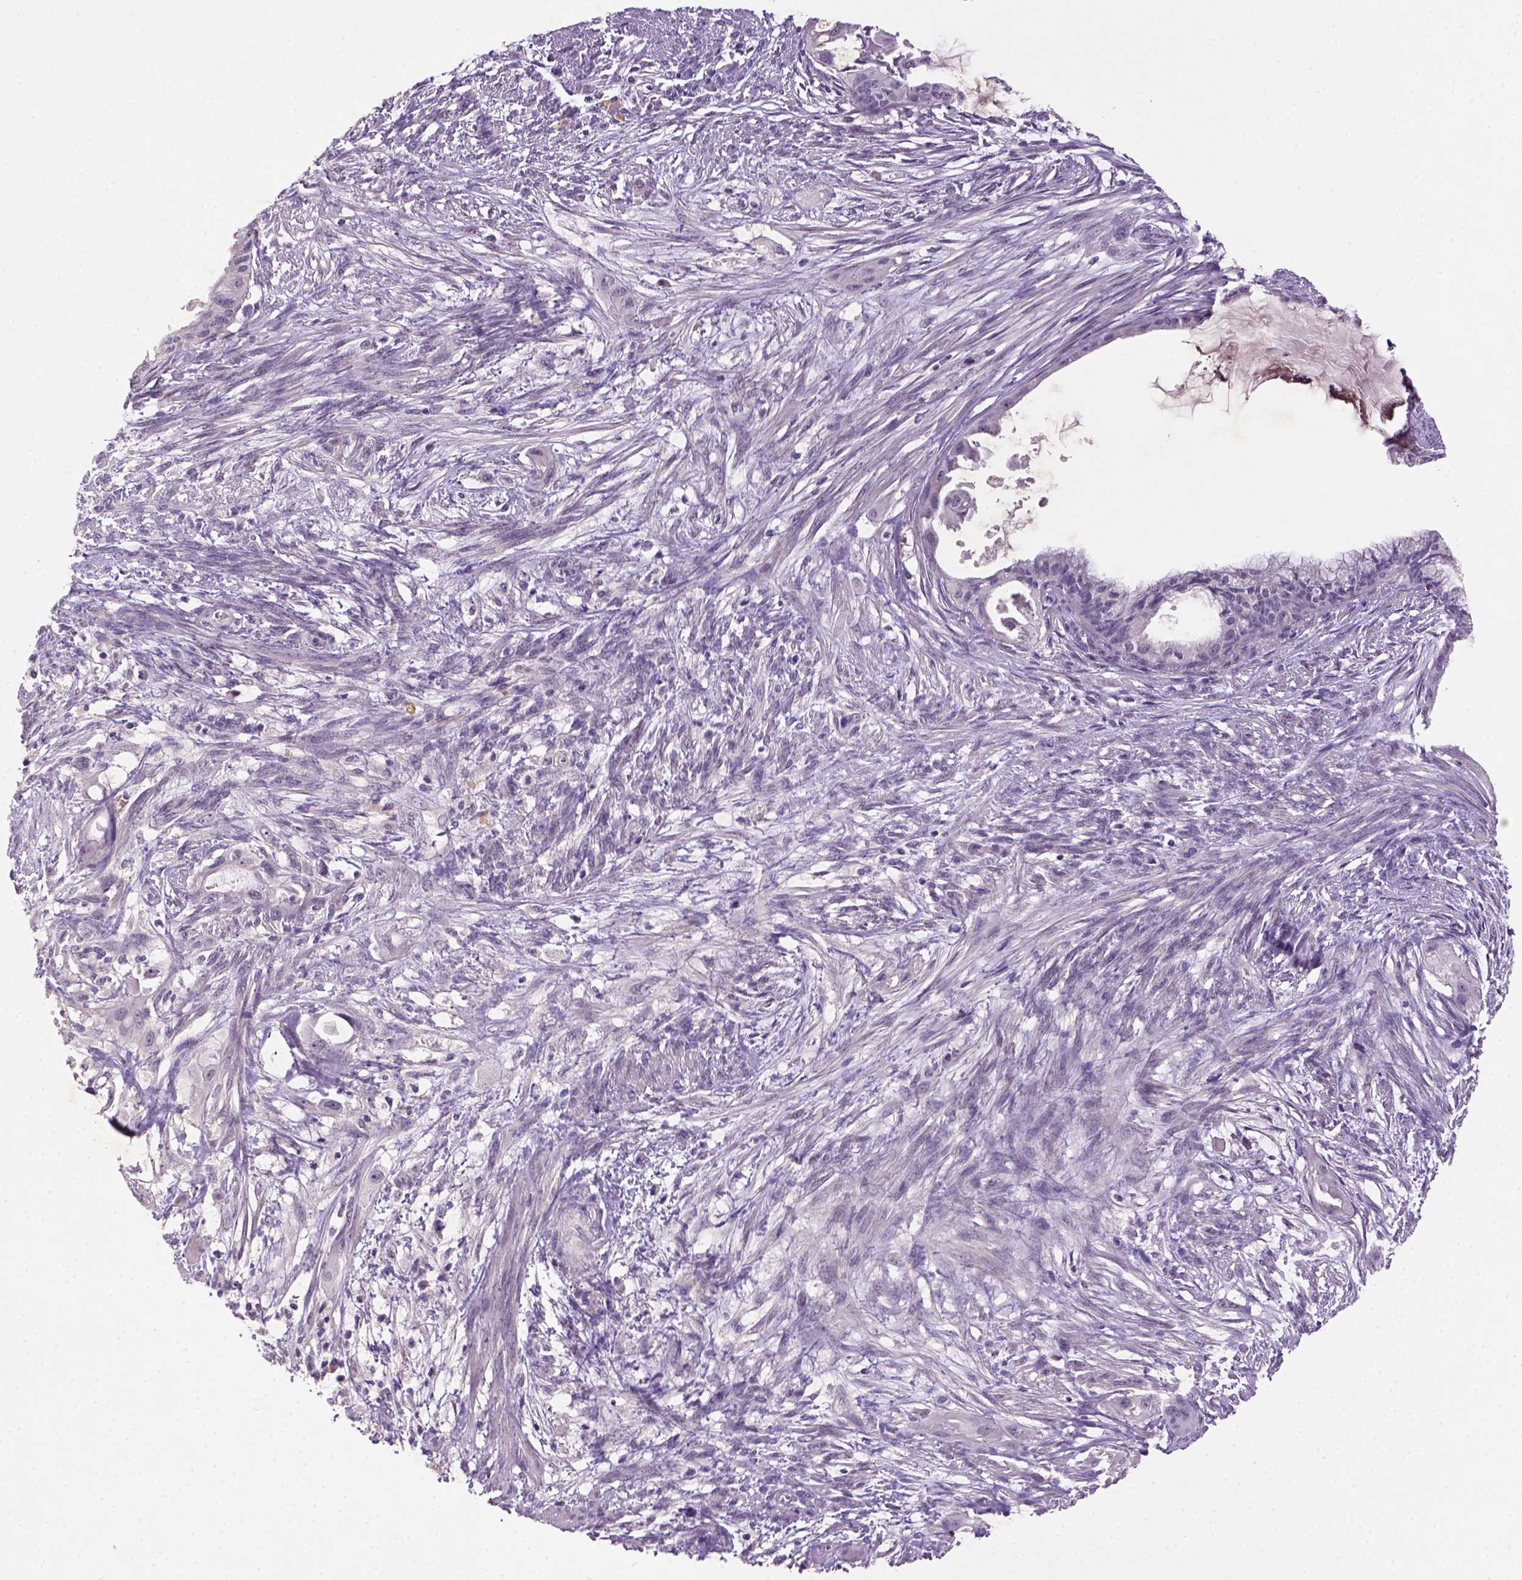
{"staining": {"intensity": "negative", "quantity": "none", "location": "none"}, "tissue": "endometrial cancer", "cell_type": "Tumor cells", "image_type": "cancer", "snomed": [{"axis": "morphology", "description": "Adenocarcinoma, NOS"}, {"axis": "topography", "description": "Endometrium"}], "caption": "Histopathology image shows no protein positivity in tumor cells of endometrial adenocarcinoma tissue.", "gene": "NLGN2", "patient": {"sex": "female", "age": 86}}